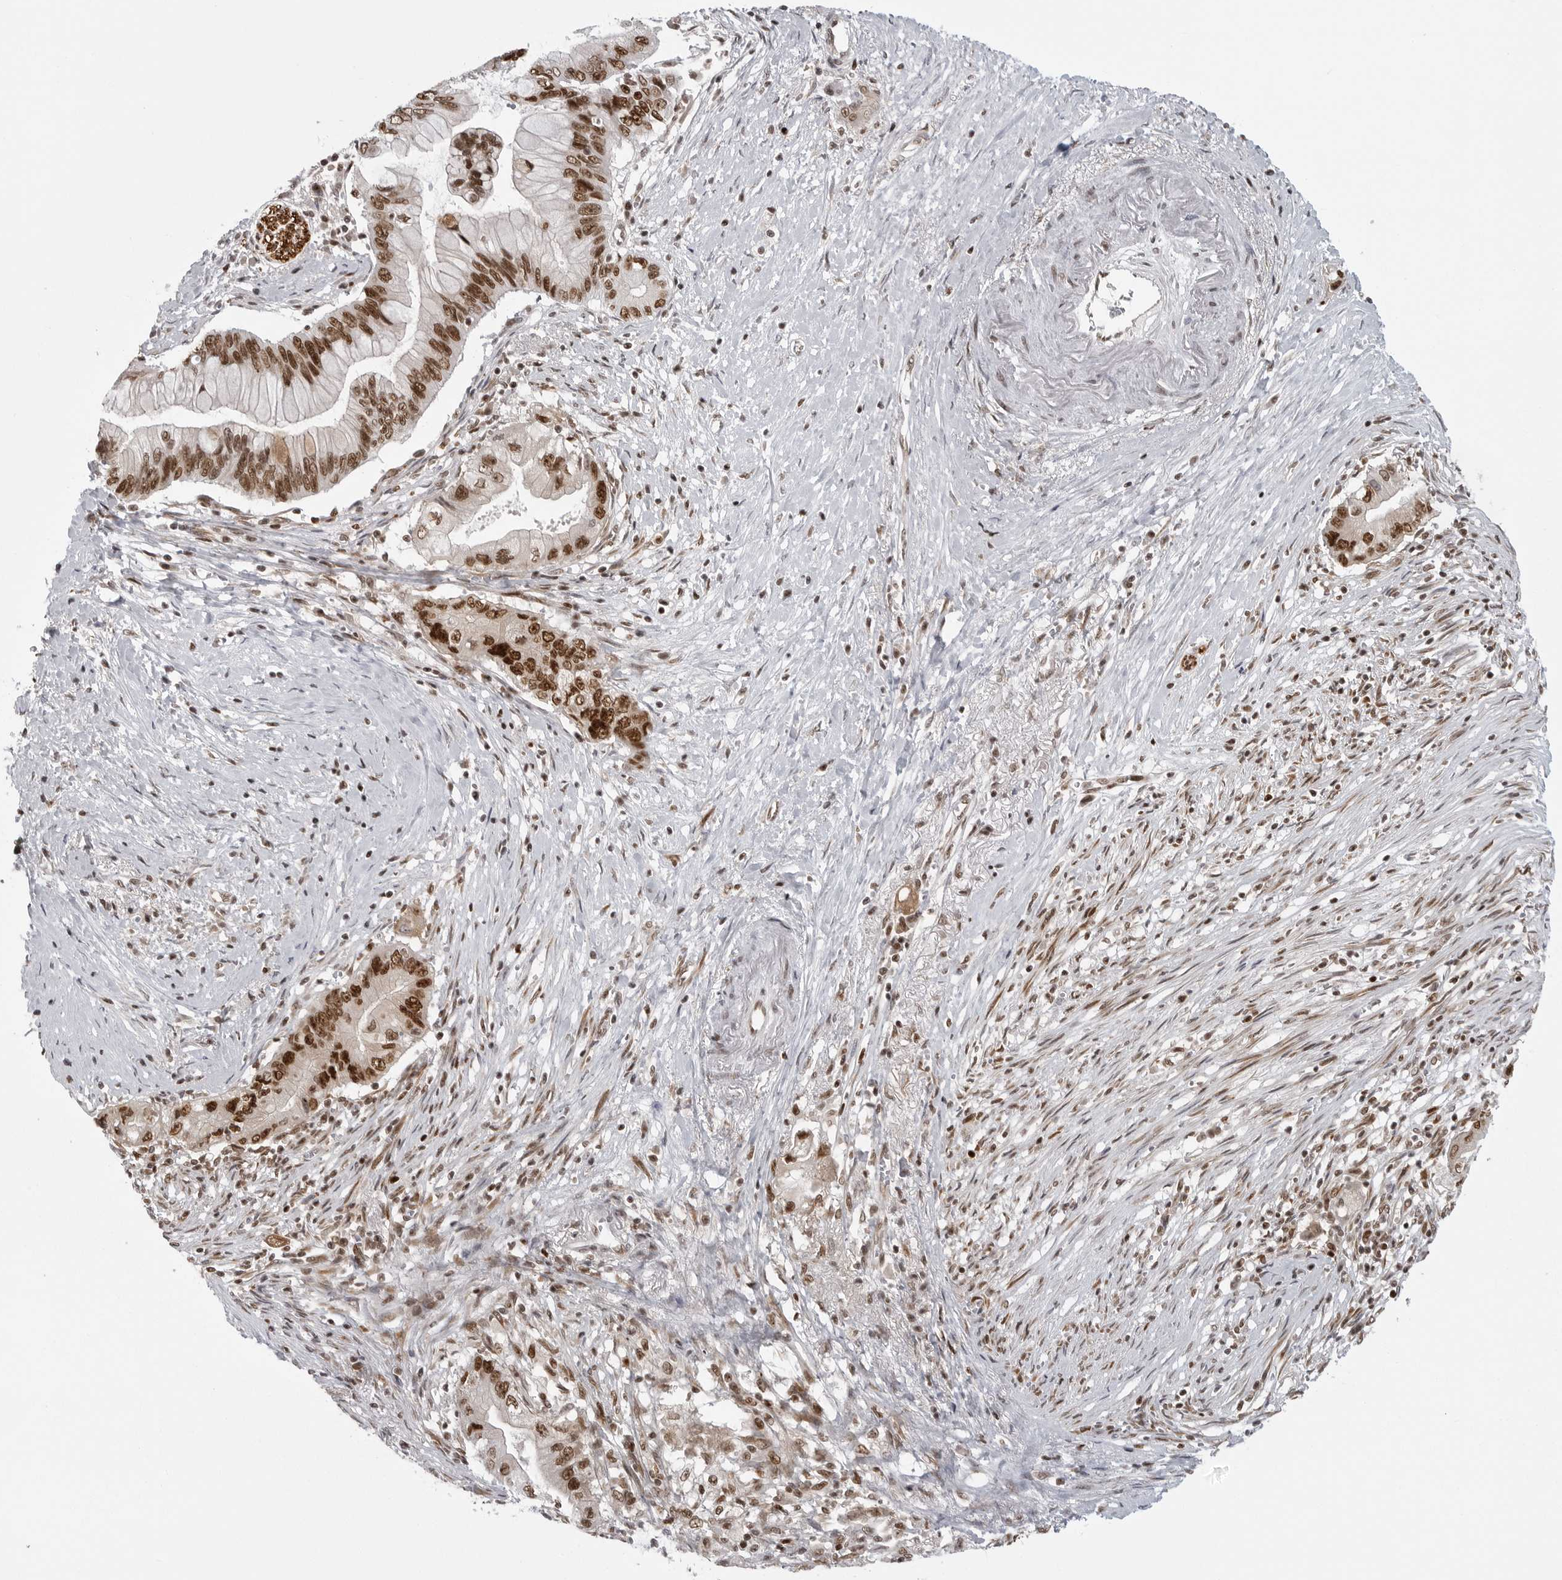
{"staining": {"intensity": "strong", "quantity": ">75%", "location": "nuclear"}, "tissue": "pancreatic cancer", "cell_type": "Tumor cells", "image_type": "cancer", "snomed": [{"axis": "morphology", "description": "Adenocarcinoma, NOS"}, {"axis": "topography", "description": "Pancreas"}], "caption": "Immunohistochemistry (IHC) photomicrograph of neoplastic tissue: pancreatic cancer stained using IHC displays high levels of strong protein expression localized specifically in the nuclear of tumor cells, appearing as a nuclear brown color.", "gene": "PRDM10", "patient": {"sex": "male", "age": 78}}